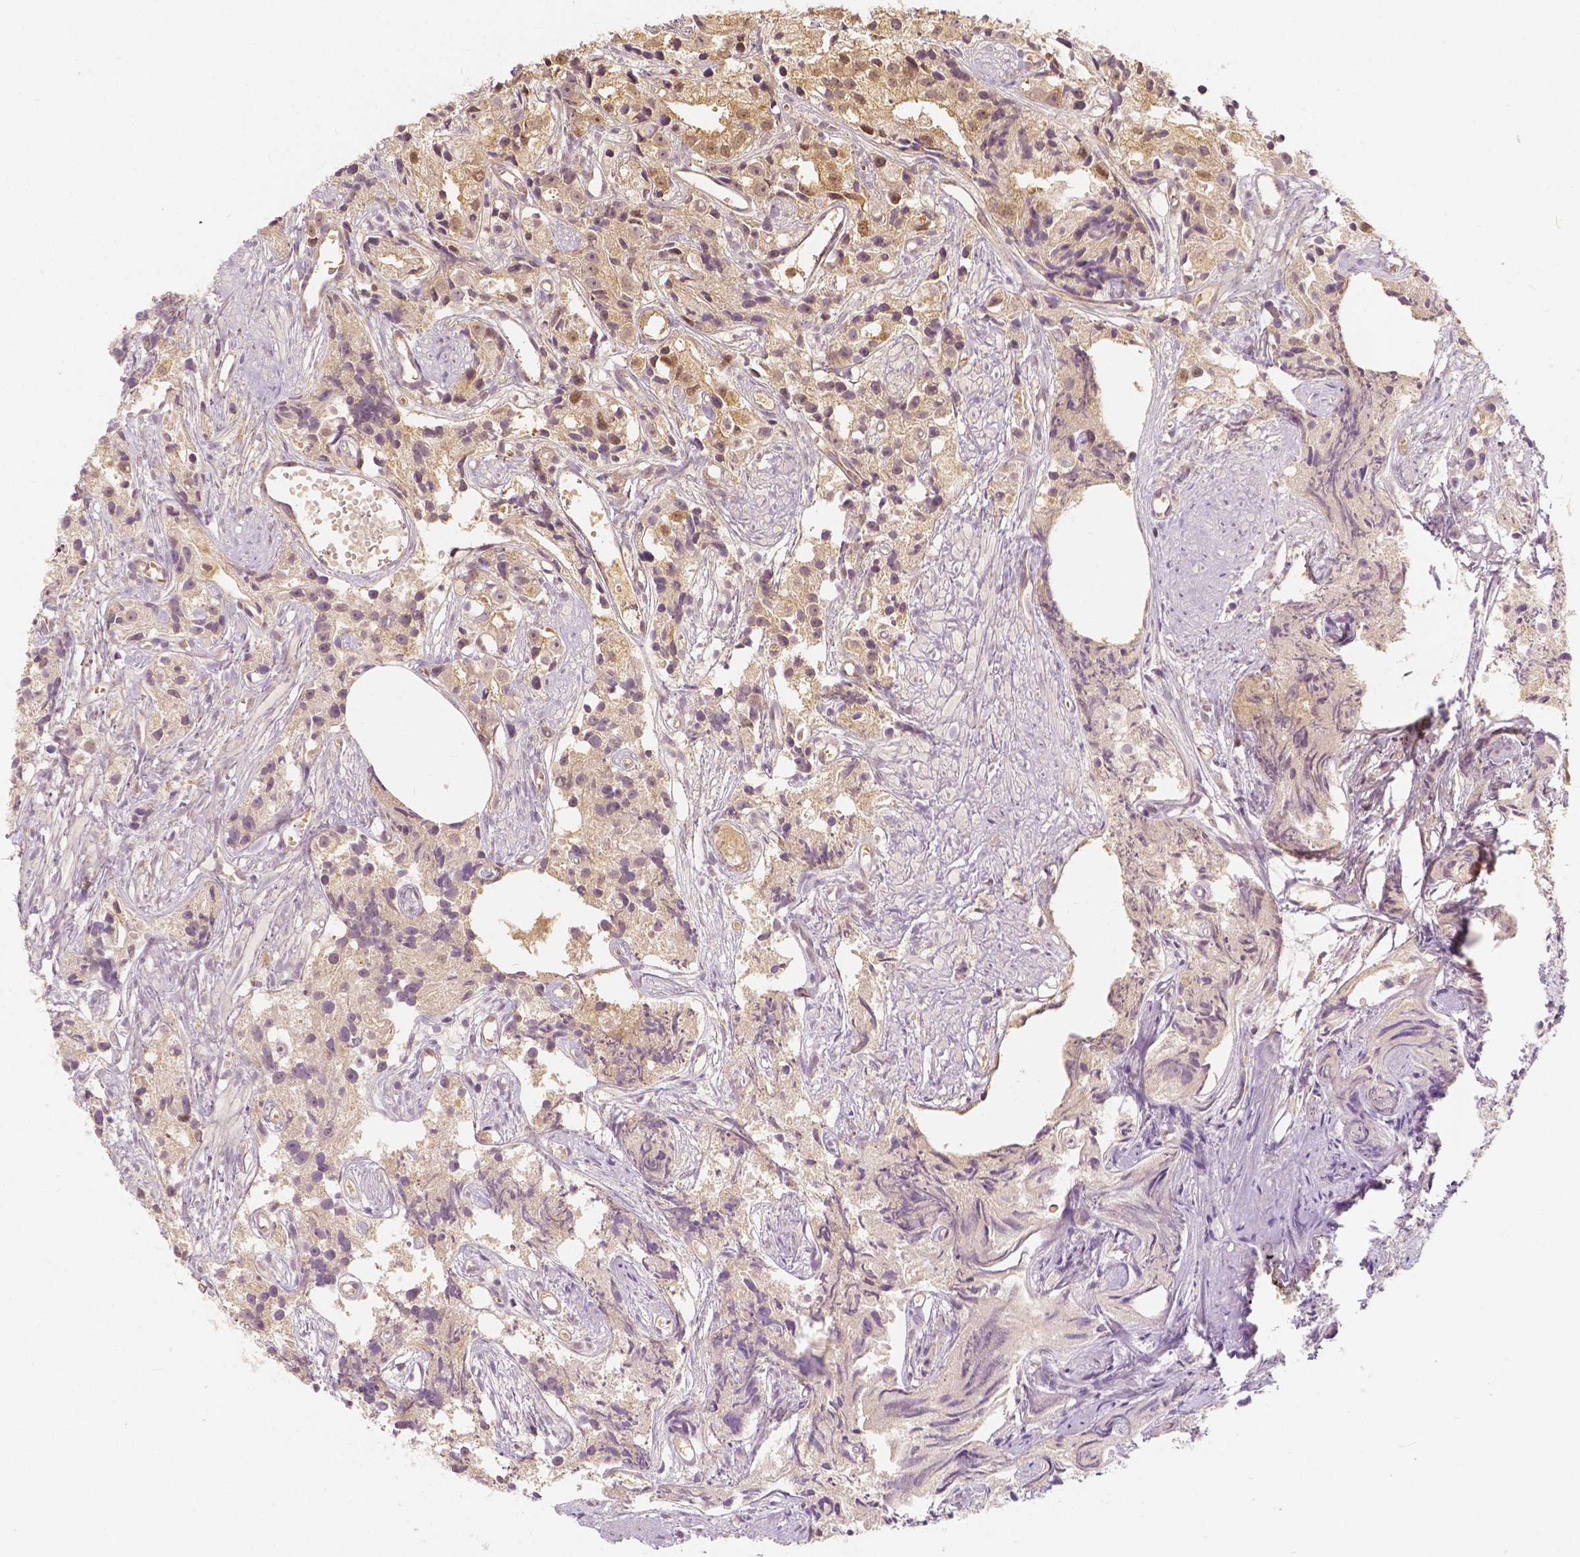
{"staining": {"intensity": "weak", "quantity": "25%-75%", "location": "cytoplasmic/membranous,nuclear"}, "tissue": "prostate cancer", "cell_type": "Tumor cells", "image_type": "cancer", "snomed": [{"axis": "morphology", "description": "Adenocarcinoma, High grade"}, {"axis": "topography", "description": "Prostate"}], "caption": "Protein expression analysis of adenocarcinoma (high-grade) (prostate) demonstrates weak cytoplasmic/membranous and nuclear positivity in approximately 25%-75% of tumor cells.", "gene": "NAPRT", "patient": {"sex": "male", "age": 75}}